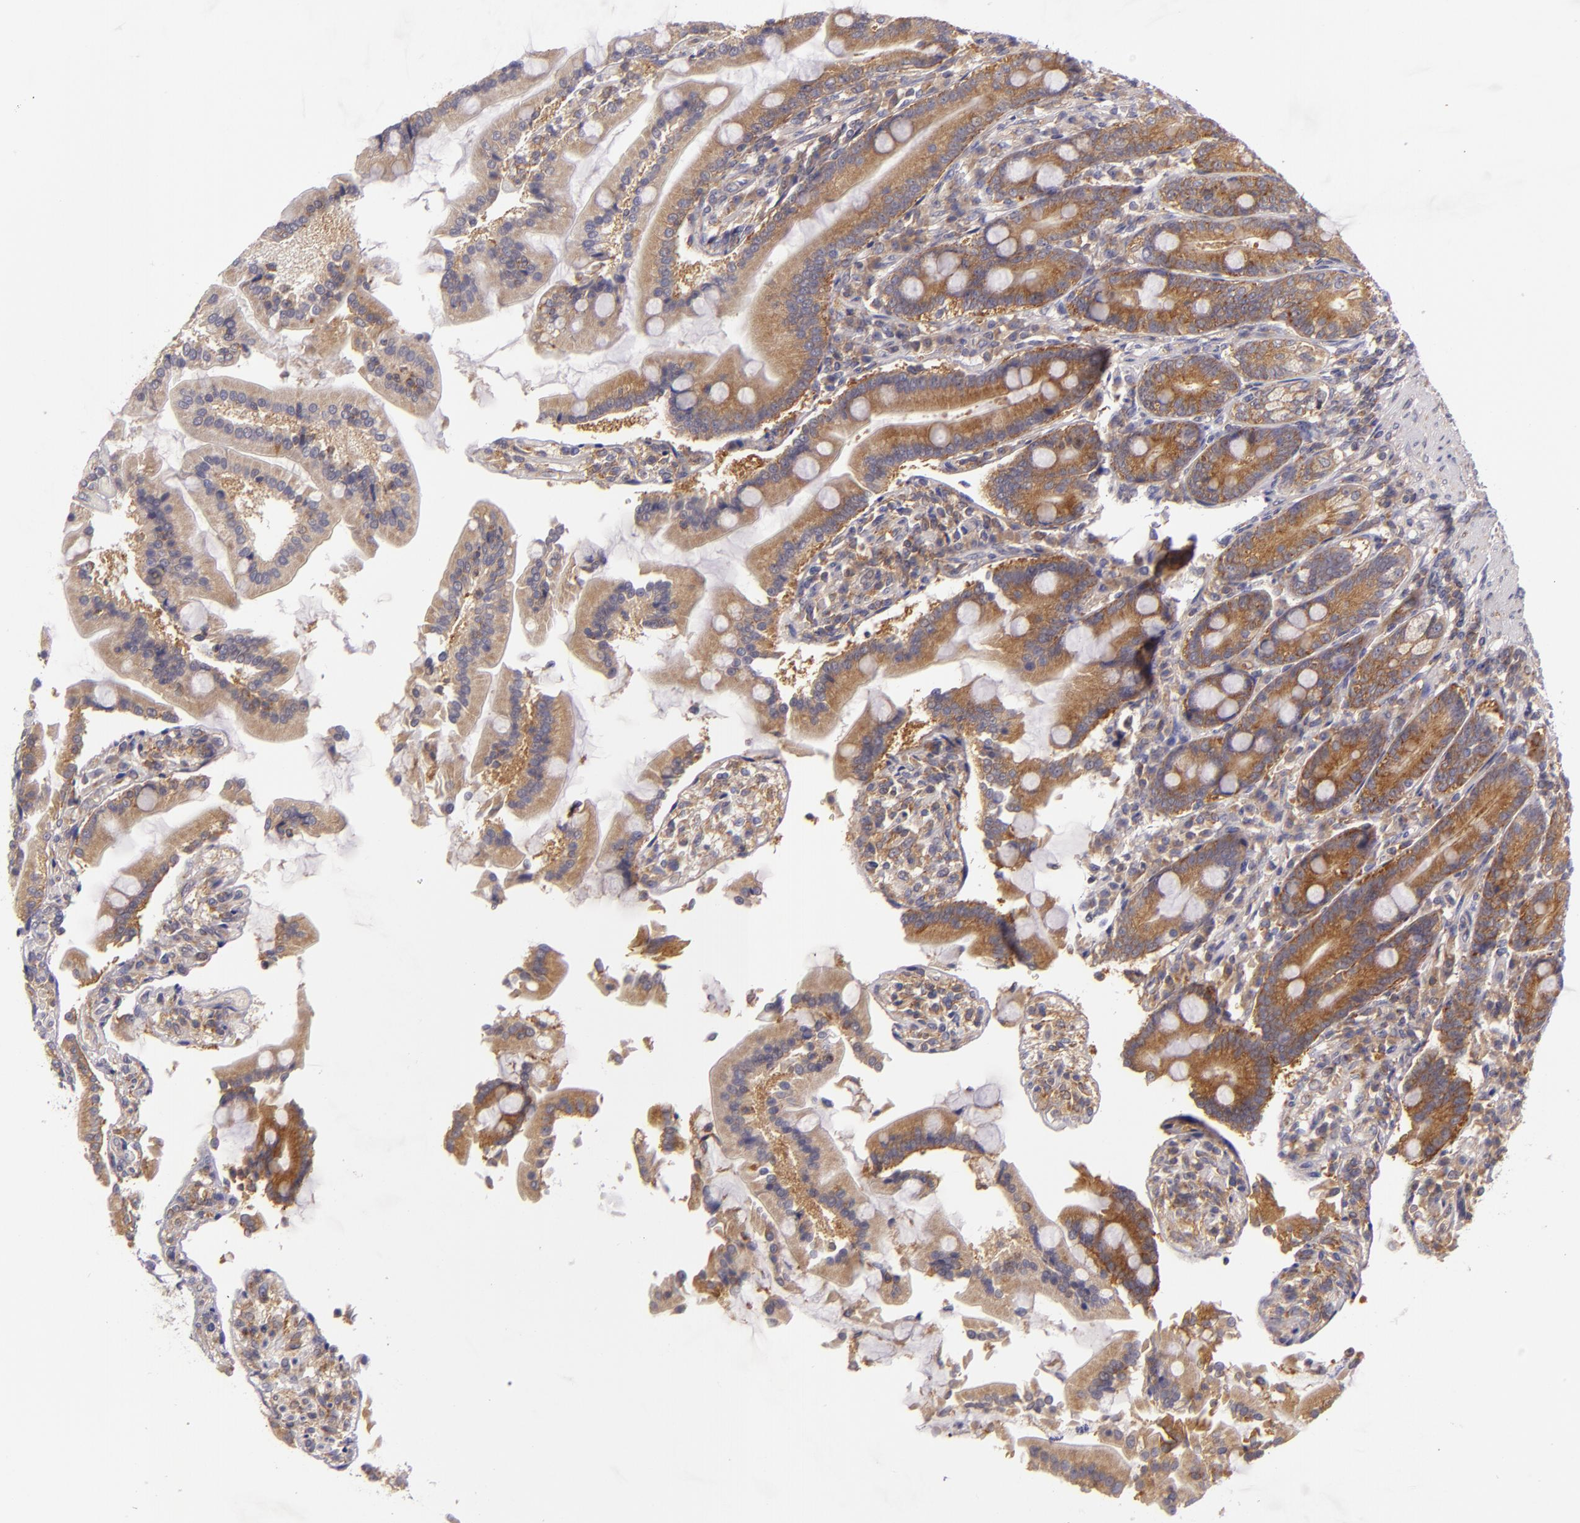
{"staining": {"intensity": "moderate", "quantity": ">75%", "location": "cytoplasmic/membranous"}, "tissue": "duodenum", "cell_type": "Glandular cells", "image_type": "normal", "snomed": [{"axis": "morphology", "description": "Normal tissue, NOS"}, {"axis": "topography", "description": "Duodenum"}], "caption": "Glandular cells demonstrate moderate cytoplasmic/membranous expression in approximately >75% of cells in unremarkable duodenum. Nuclei are stained in blue.", "gene": "UPF3B", "patient": {"sex": "female", "age": 64}}